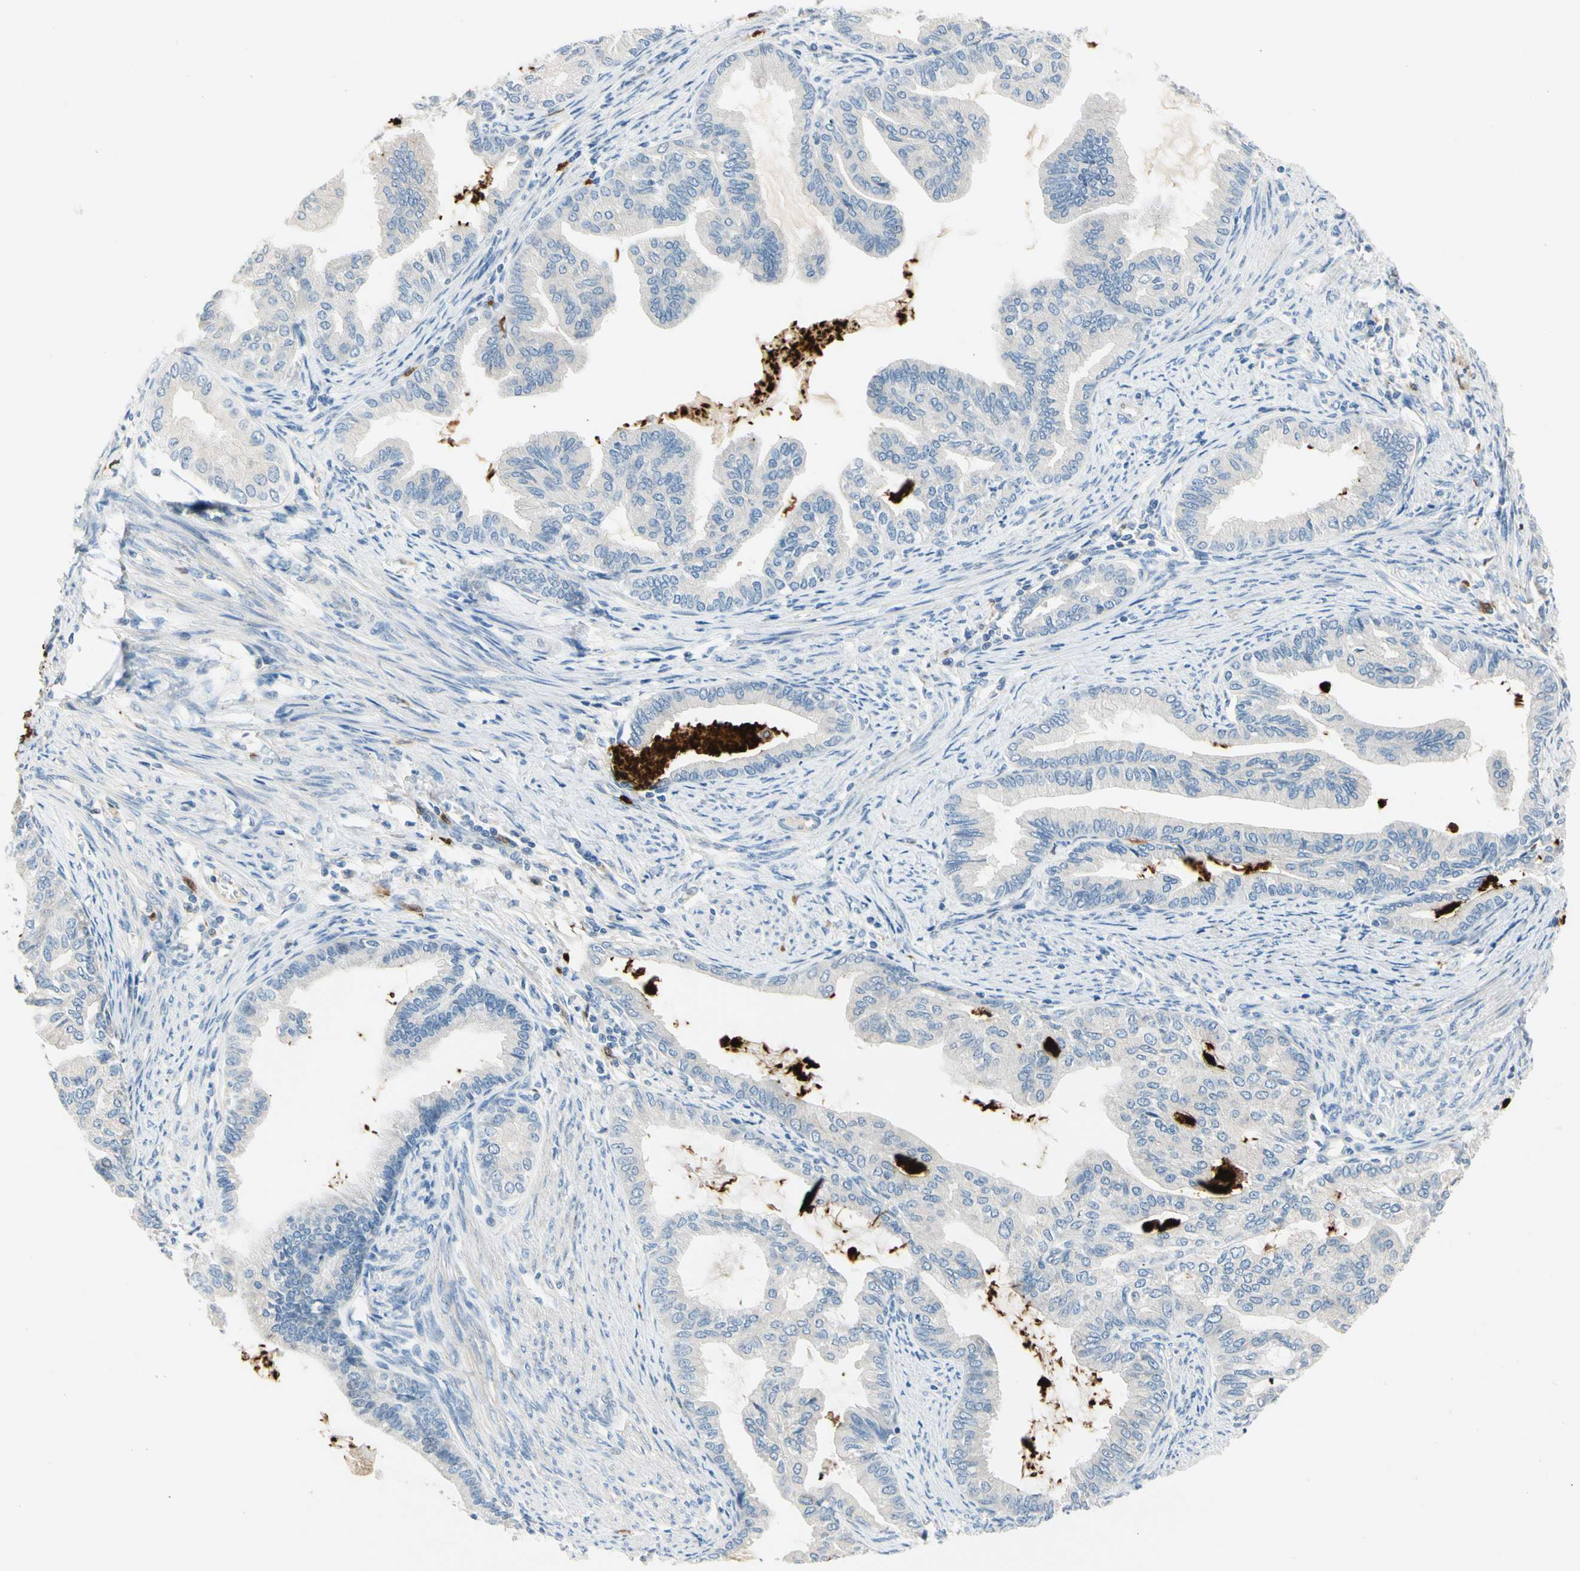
{"staining": {"intensity": "negative", "quantity": "none", "location": "none"}, "tissue": "endometrial cancer", "cell_type": "Tumor cells", "image_type": "cancer", "snomed": [{"axis": "morphology", "description": "Adenocarcinoma, NOS"}, {"axis": "topography", "description": "Endometrium"}], "caption": "Human endometrial adenocarcinoma stained for a protein using immunohistochemistry reveals no staining in tumor cells.", "gene": "TRAF5", "patient": {"sex": "female", "age": 86}}